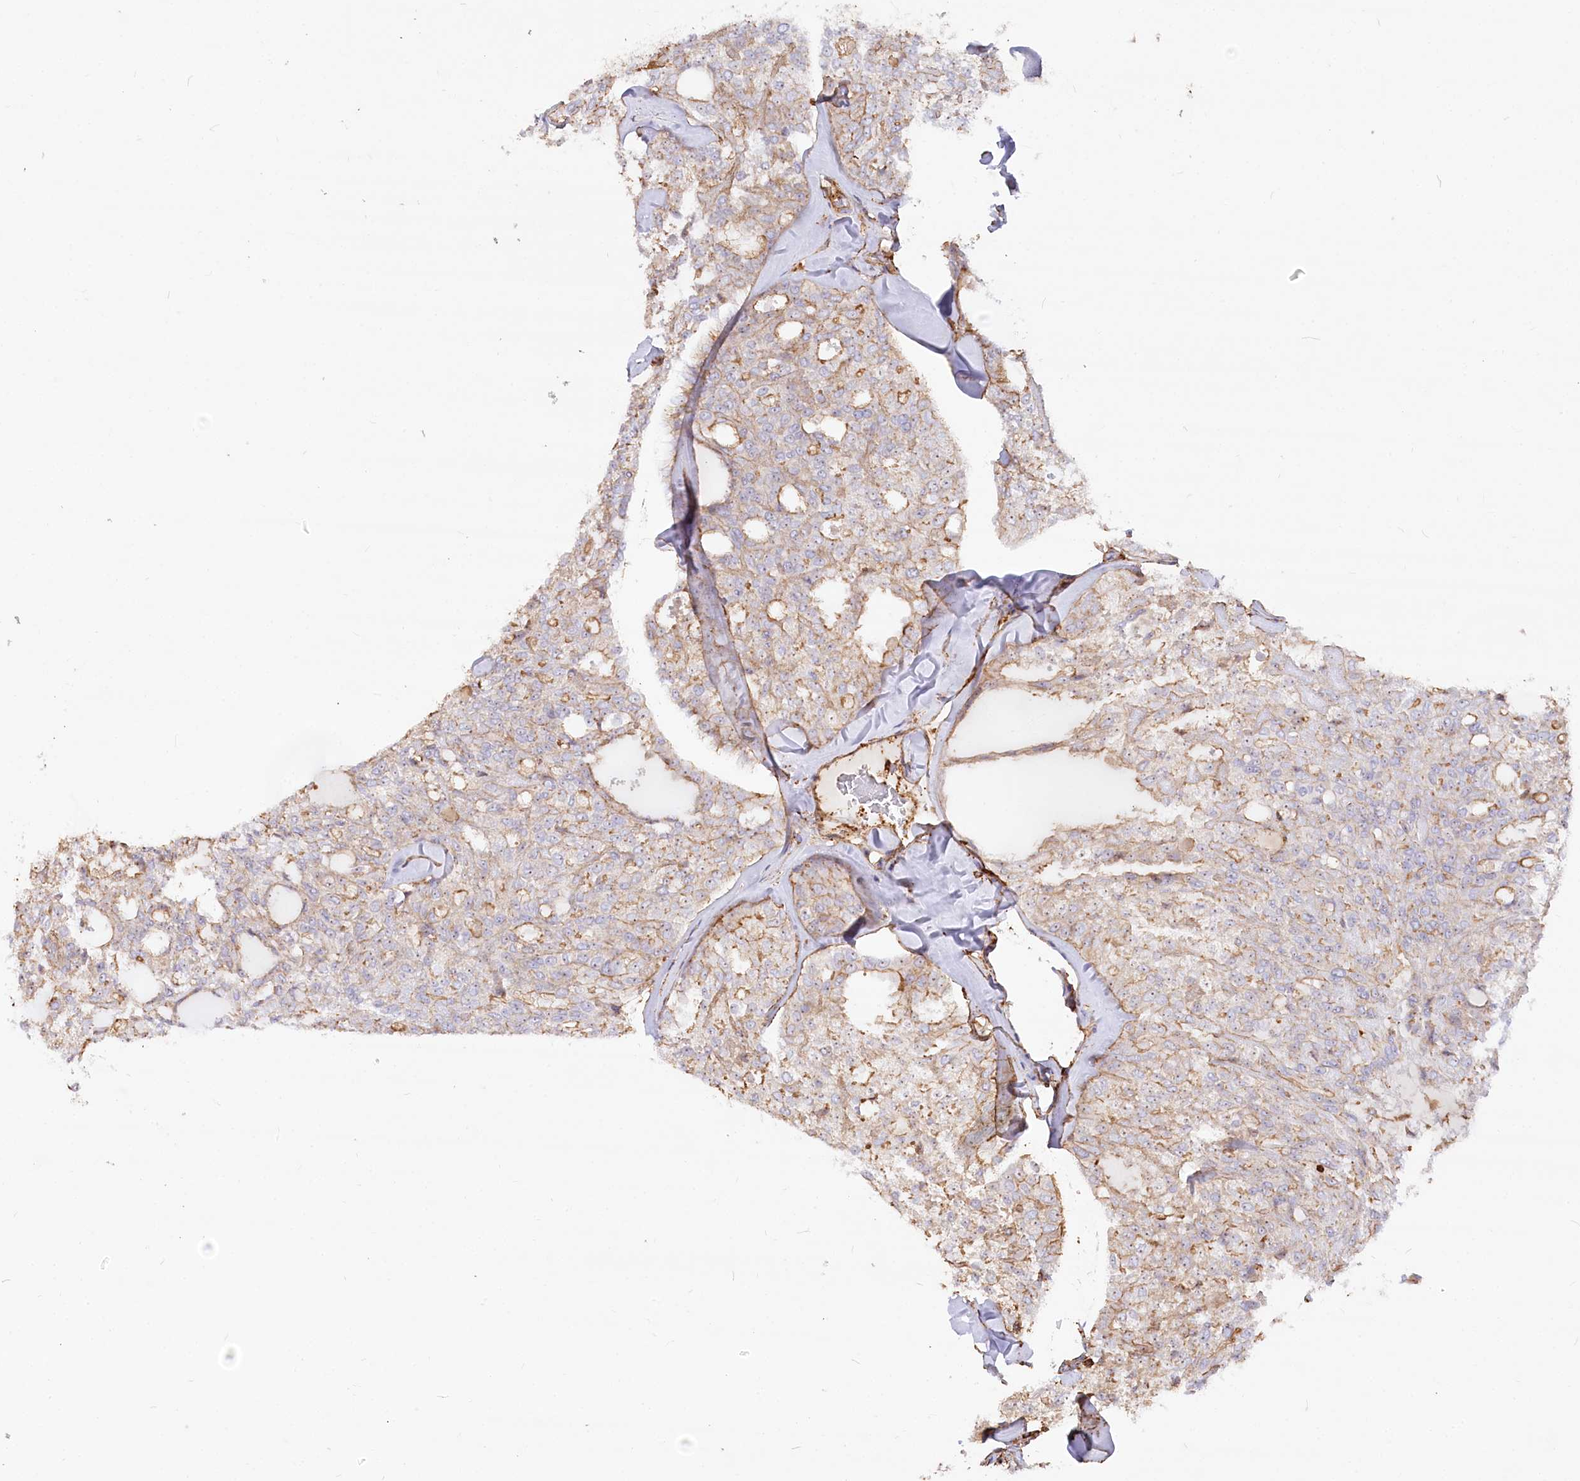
{"staining": {"intensity": "moderate", "quantity": "<25%", "location": "cytoplasmic/membranous"}, "tissue": "thyroid cancer", "cell_type": "Tumor cells", "image_type": "cancer", "snomed": [{"axis": "morphology", "description": "Follicular adenoma carcinoma, NOS"}, {"axis": "topography", "description": "Thyroid gland"}], "caption": "DAB (3,3'-diaminobenzidine) immunohistochemical staining of thyroid cancer (follicular adenoma carcinoma) reveals moderate cytoplasmic/membranous protein expression in about <25% of tumor cells.", "gene": "WDR36", "patient": {"sex": "male", "age": 75}}